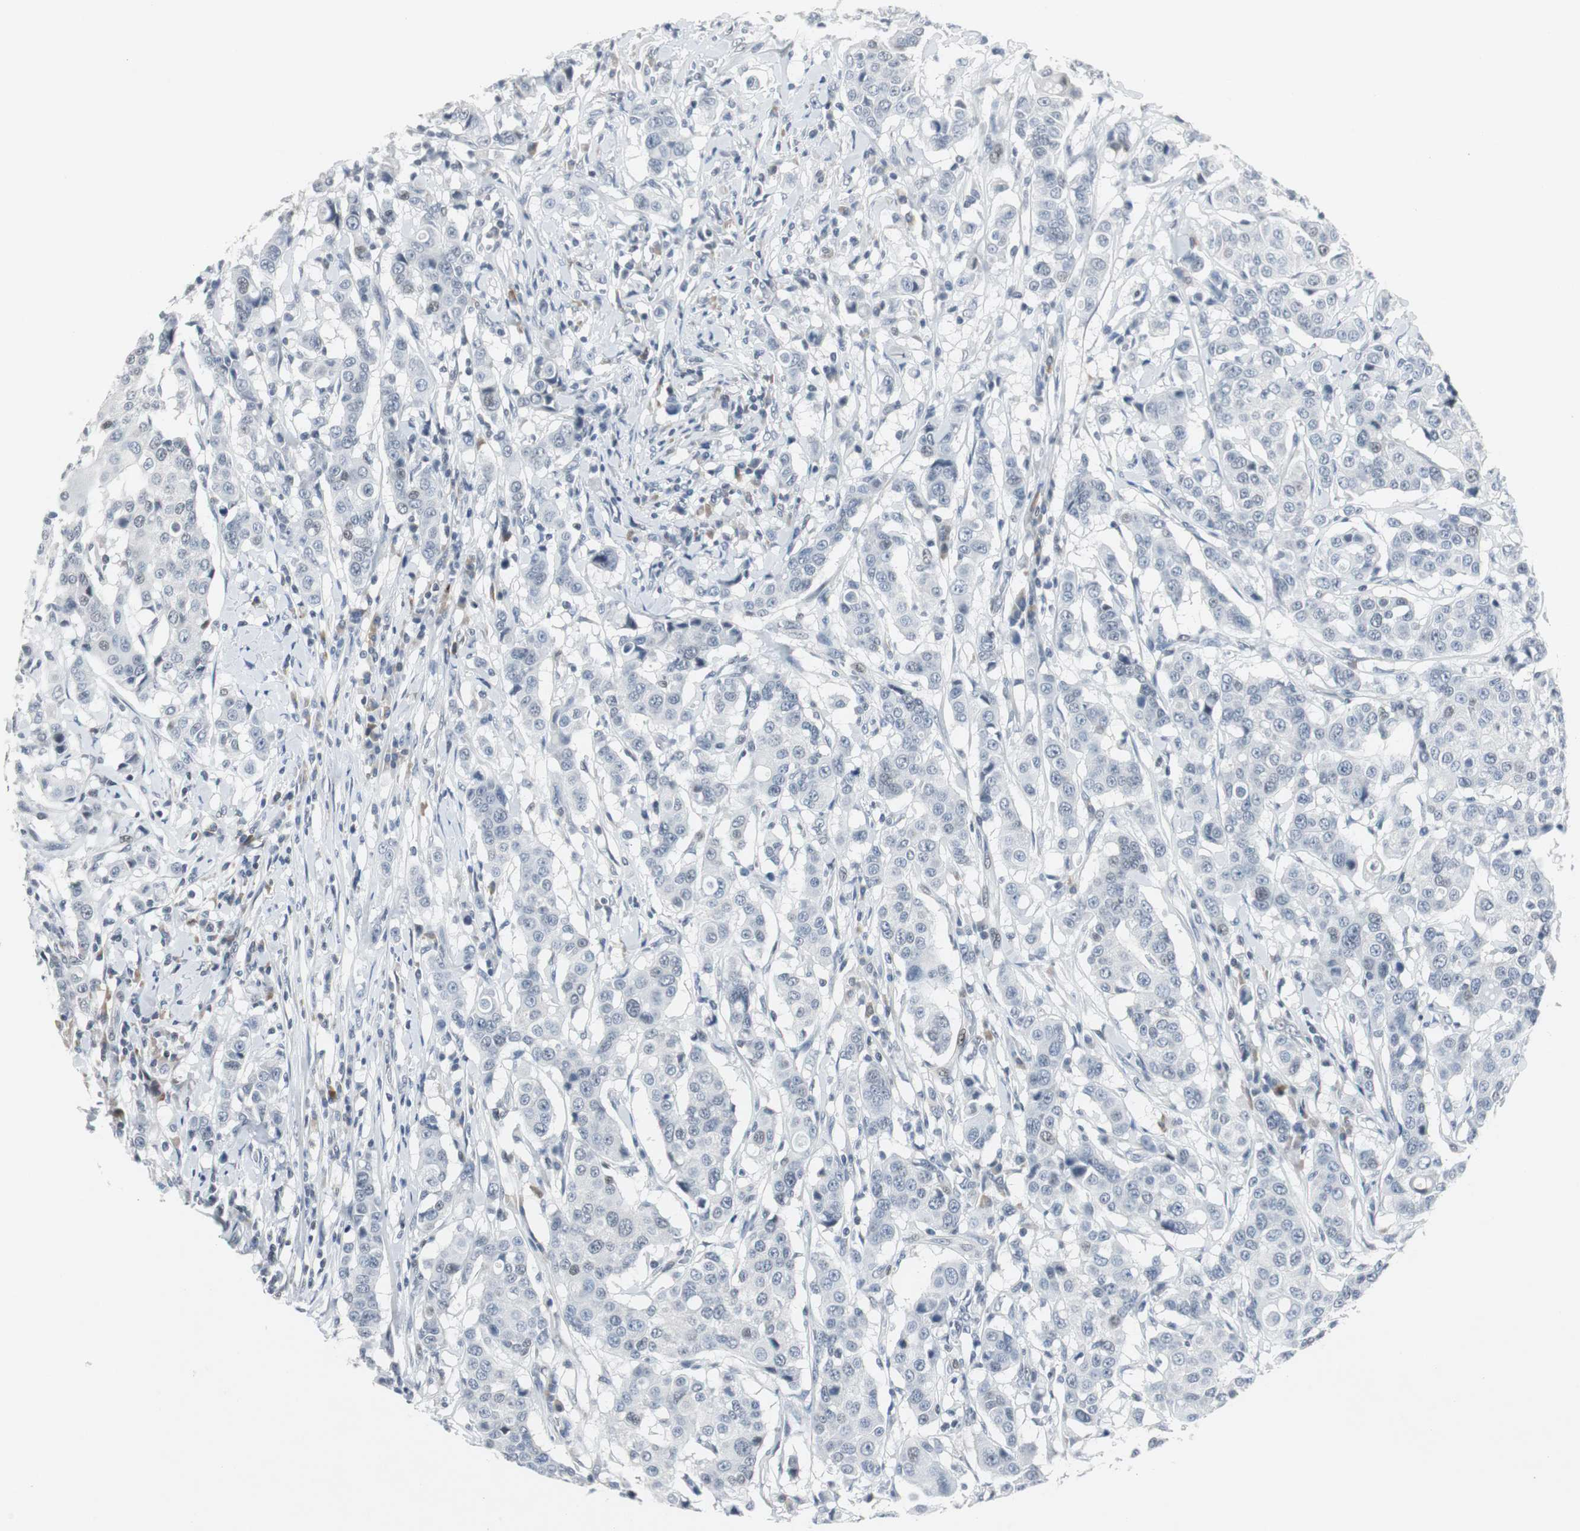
{"staining": {"intensity": "negative", "quantity": "none", "location": "none"}, "tissue": "breast cancer", "cell_type": "Tumor cells", "image_type": "cancer", "snomed": [{"axis": "morphology", "description": "Duct carcinoma"}, {"axis": "topography", "description": "Breast"}], "caption": "Breast infiltrating ductal carcinoma stained for a protein using immunohistochemistry (IHC) demonstrates no expression tumor cells.", "gene": "ELK1", "patient": {"sex": "female", "age": 27}}